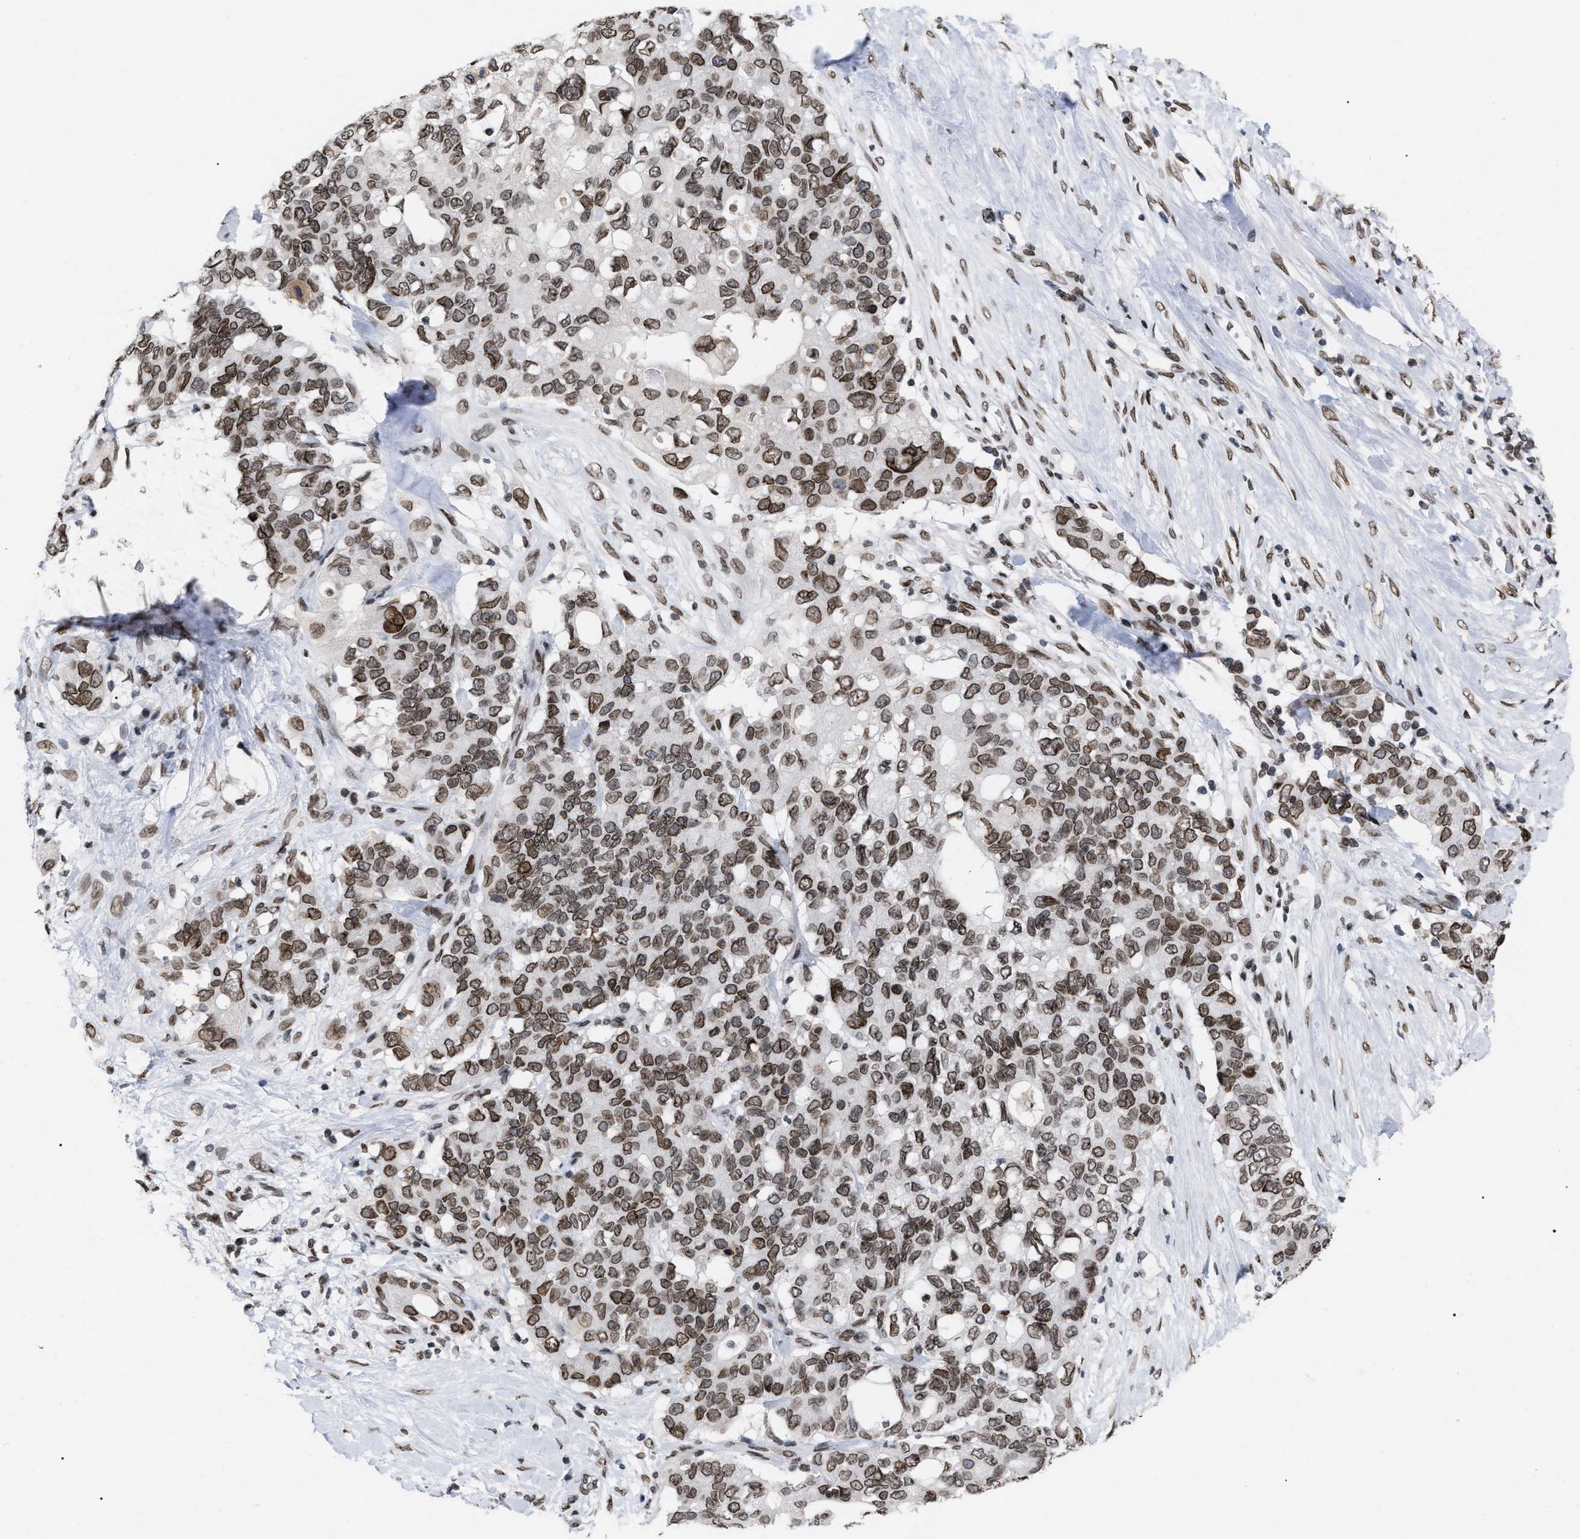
{"staining": {"intensity": "moderate", "quantity": ">75%", "location": "cytoplasmic/membranous,nuclear"}, "tissue": "pancreatic cancer", "cell_type": "Tumor cells", "image_type": "cancer", "snomed": [{"axis": "morphology", "description": "Adenocarcinoma, NOS"}, {"axis": "topography", "description": "Pancreas"}], "caption": "IHC of human pancreatic adenocarcinoma reveals medium levels of moderate cytoplasmic/membranous and nuclear positivity in about >75% of tumor cells. (DAB (3,3'-diaminobenzidine) IHC with brightfield microscopy, high magnification).", "gene": "TPR", "patient": {"sex": "female", "age": 56}}